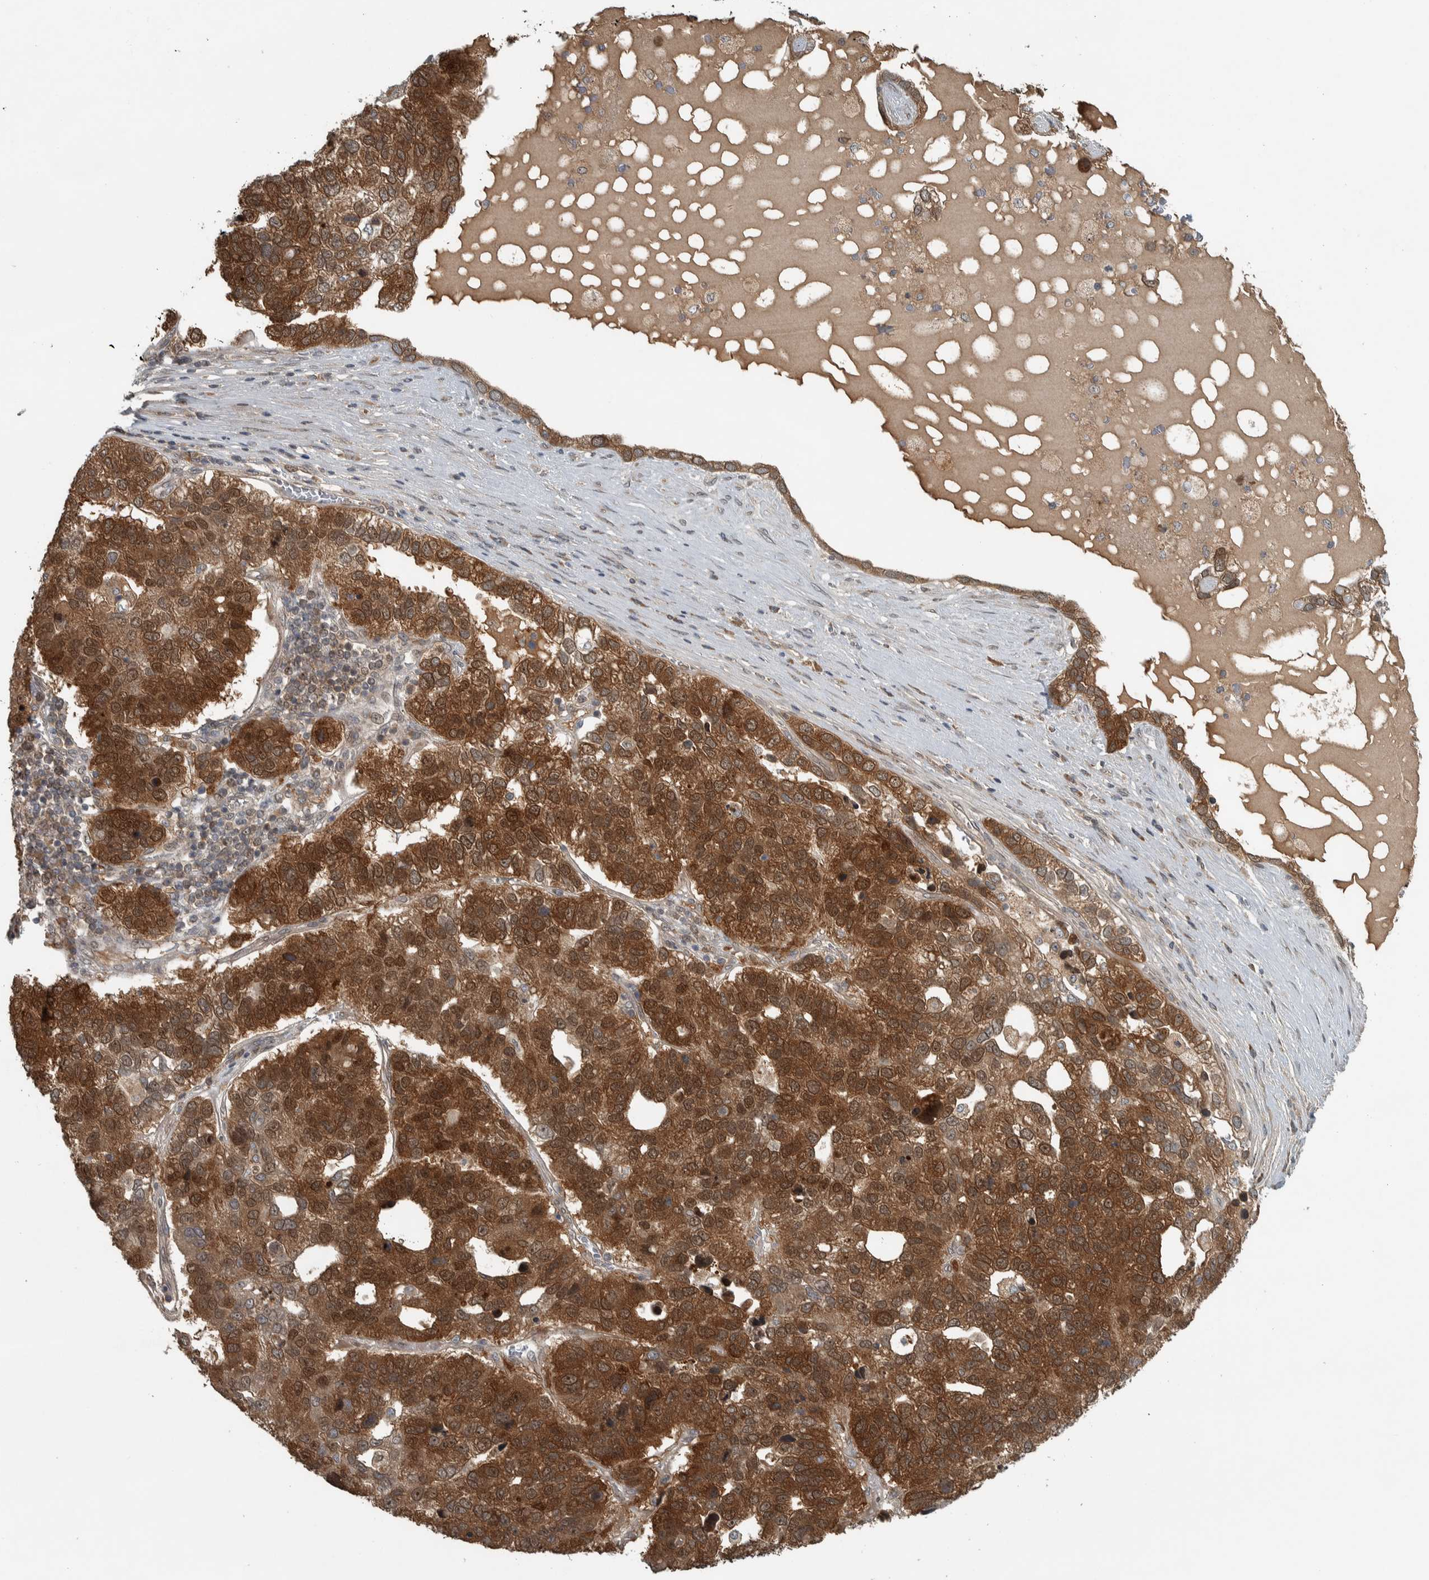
{"staining": {"intensity": "strong", "quantity": ">75%", "location": "cytoplasmic/membranous,nuclear"}, "tissue": "pancreatic cancer", "cell_type": "Tumor cells", "image_type": "cancer", "snomed": [{"axis": "morphology", "description": "Adenocarcinoma, NOS"}, {"axis": "topography", "description": "Pancreas"}], "caption": "Protein expression analysis of adenocarcinoma (pancreatic) reveals strong cytoplasmic/membranous and nuclear positivity in approximately >75% of tumor cells.", "gene": "XPO5", "patient": {"sex": "female", "age": 61}}